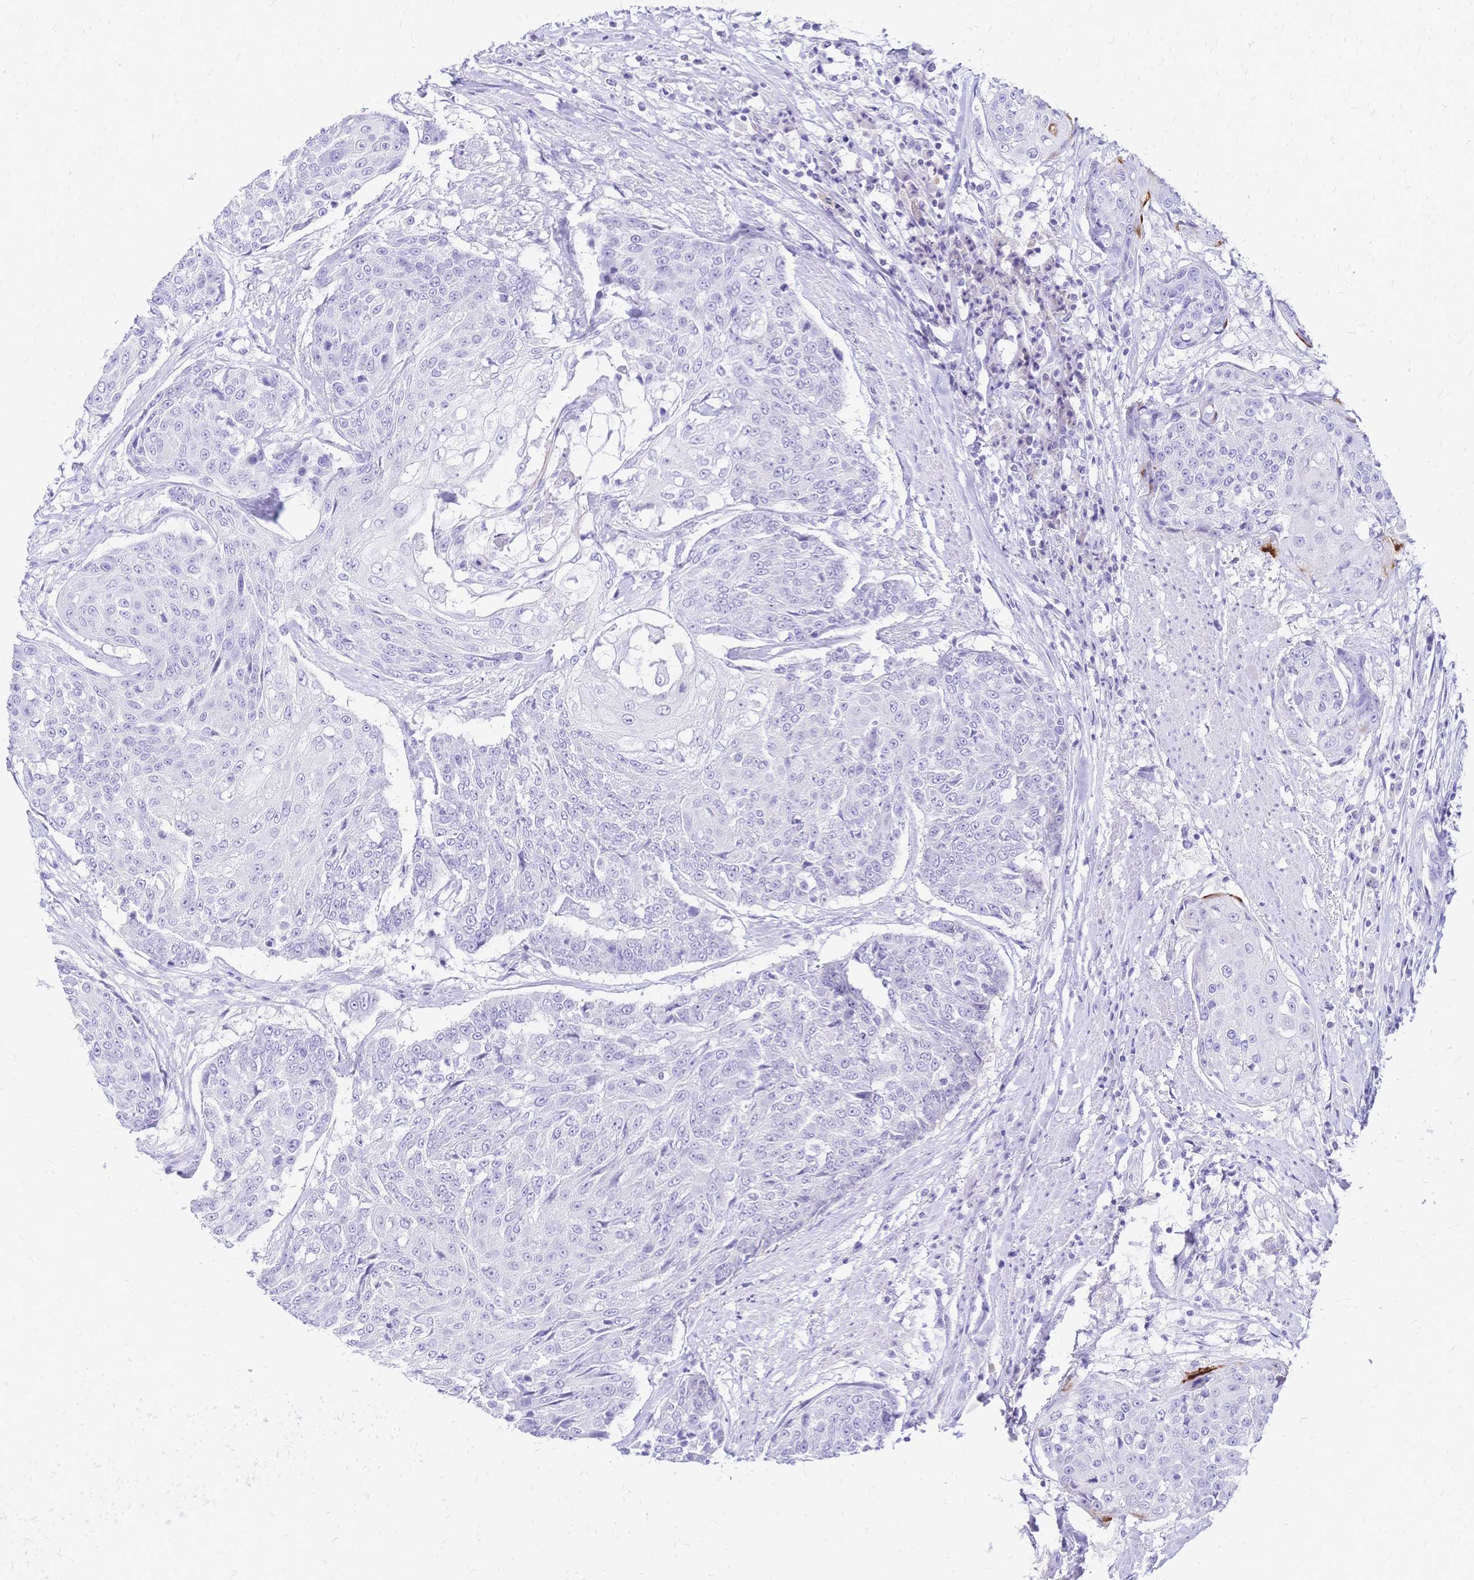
{"staining": {"intensity": "negative", "quantity": "none", "location": "none"}, "tissue": "urothelial cancer", "cell_type": "Tumor cells", "image_type": "cancer", "snomed": [{"axis": "morphology", "description": "Urothelial carcinoma, High grade"}, {"axis": "topography", "description": "Urinary bladder"}], "caption": "The IHC micrograph has no significant staining in tumor cells of urothelial carcinoma (high-grade) tissue.", "gene": "FA2H", "patient": {"sex": "female", "age": 63}}